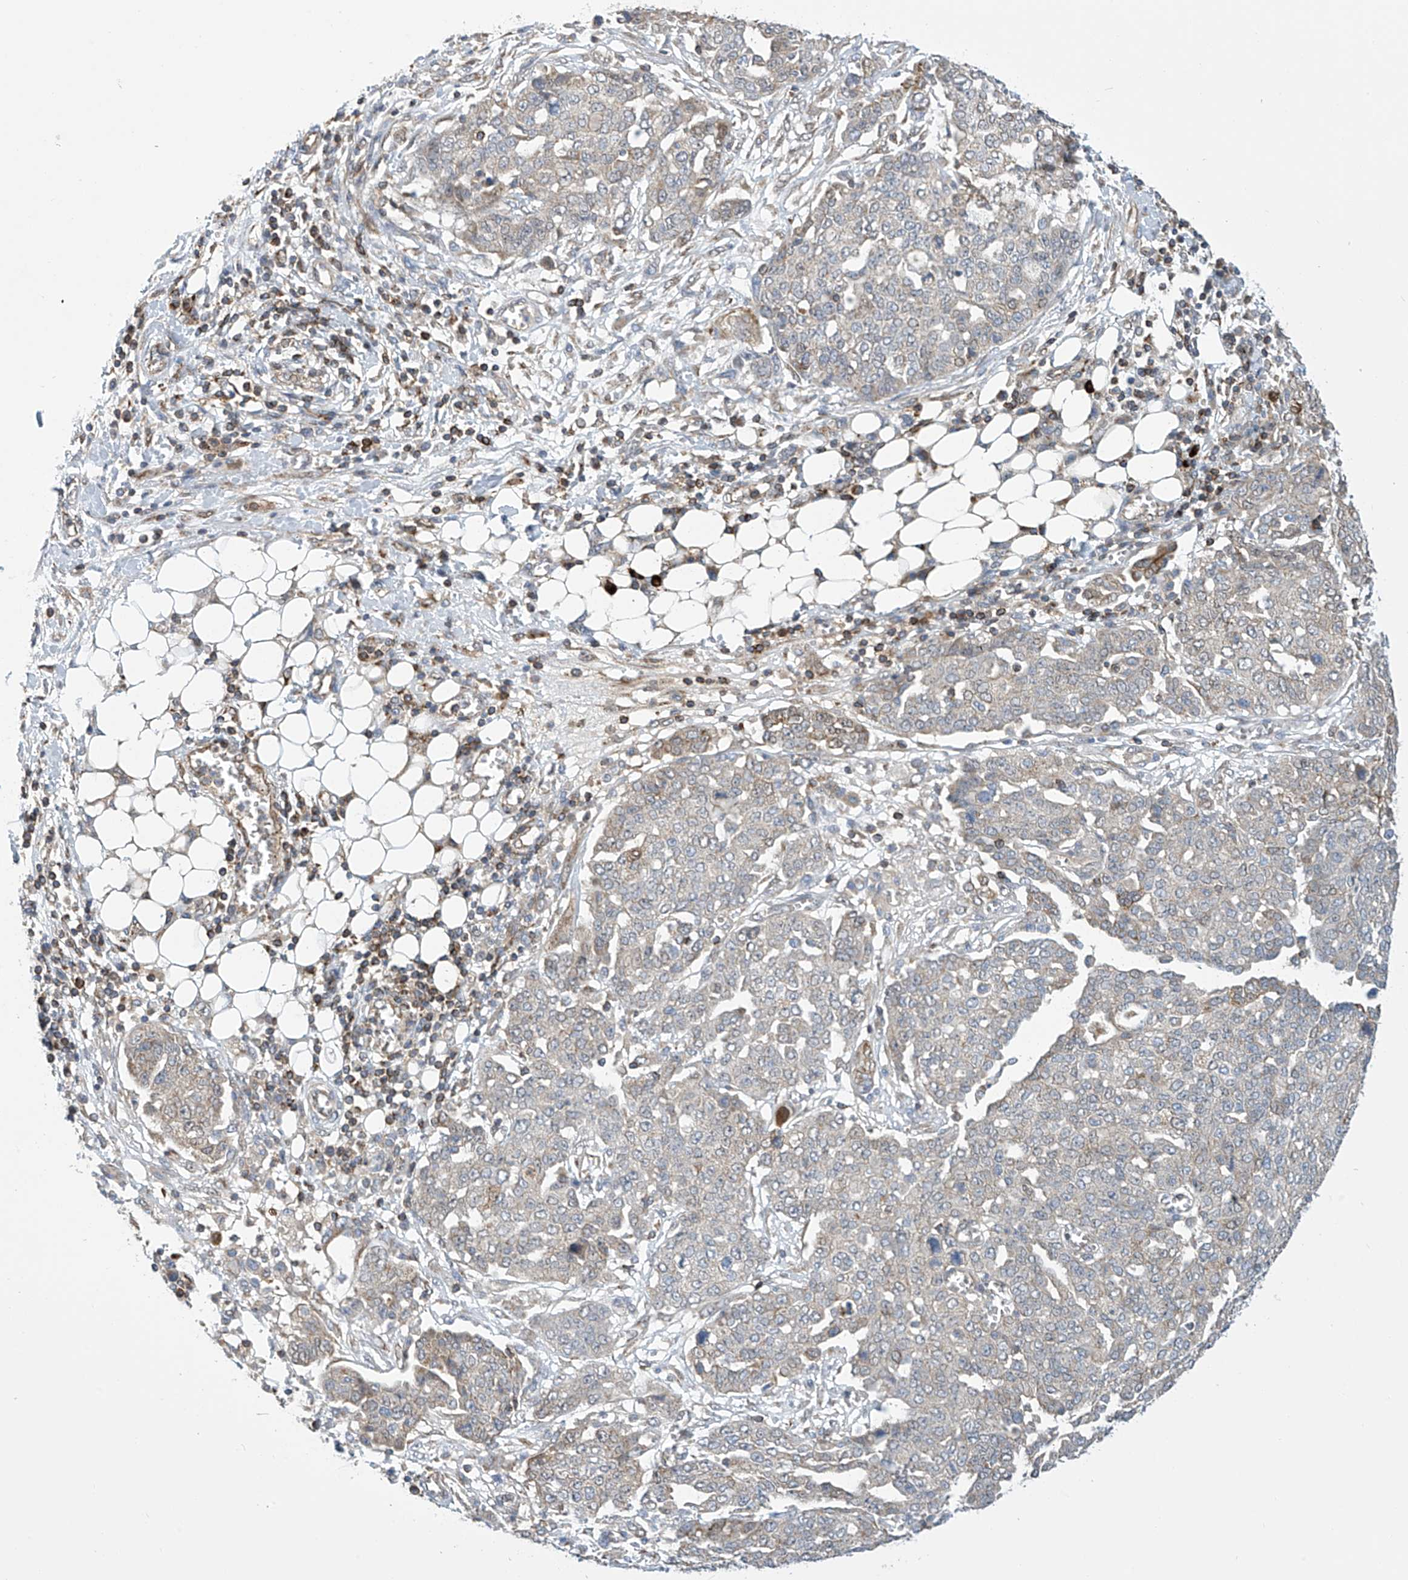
{"staining": {"intensity": "negative", "quantity": "none", "location": "none"}, "tissue": "ovarian cancer", "cell_type": "Tumor cells", "image_type": "cancer", "snomed": [{"axis": "morphology", "description": "Cystadenocarcinoma, serous, NOS"}, {"axis": "topography", "description": "Soft tissue"}, {"axis": "topography", "description": "Ovary"}], "caption": "The histopathology image demonstrates no staining of tumor cells in ovarian cancer.", "gene": "IBA57", "patient": {"sex": "female", "age": 57}}